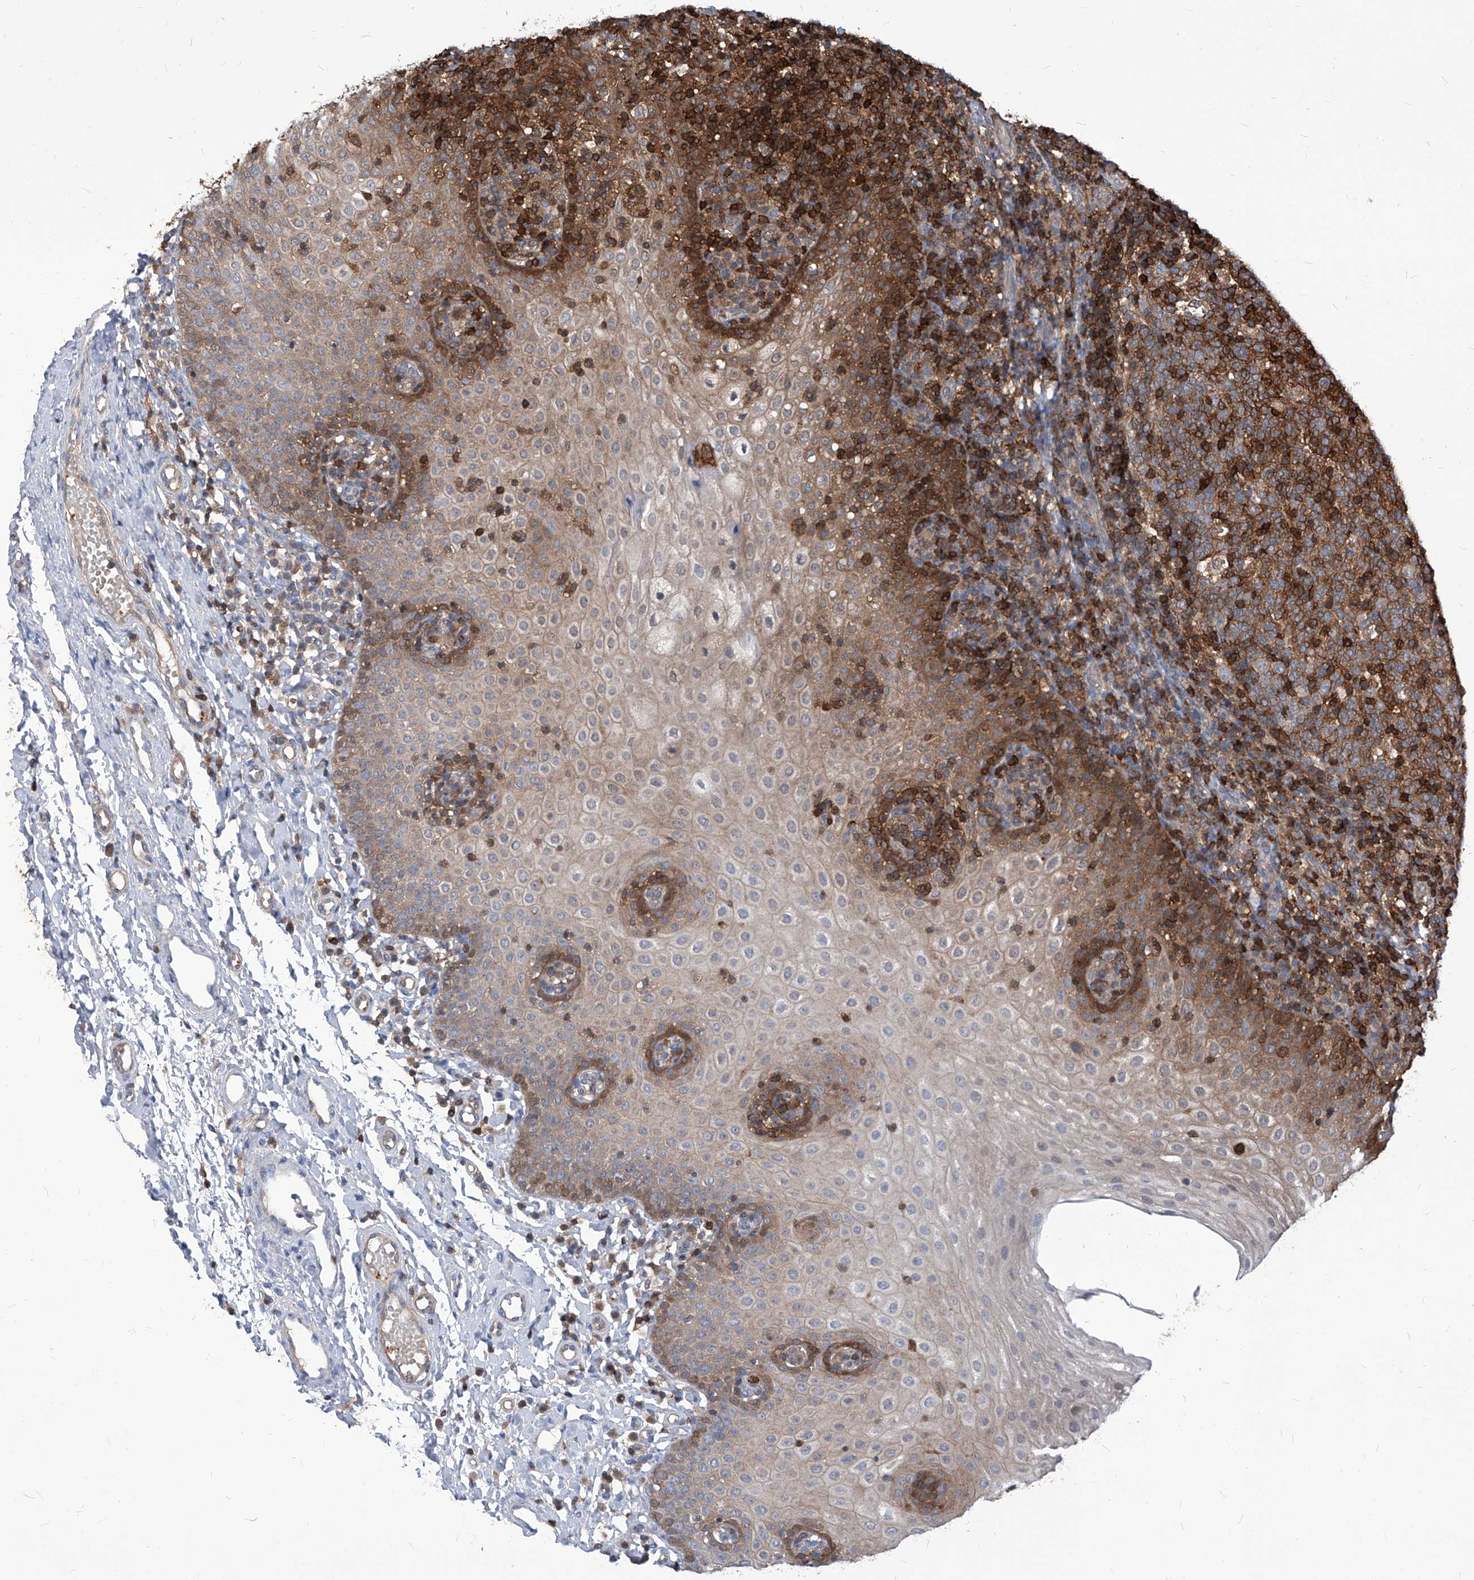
{"staining": {"intensity": "strong", "quantity": "<25%", "location": "cytoplasmic/membranous"}, "tissue": "tonsil", "cell_type": "Germinal center cells", "image_type": "normal", "snomed": [{"axis": "morphology", "description": "Normal tissue, NOS"}, {"axis": "topography", "description": "Tonsil"}], "caption": "Immunohistochemical staining of unremarkable tonsil exhibits <25% levels of strong cytoplasmic/membranous protein positivity in approximately <25% of germinal center cells. Using DAB (brown) and hematoxylin (blue) stains, captured at high magnification using brightfield microscopy.", "gene": "ABRACL", "patient": {"sex": "female", "age": 19}}